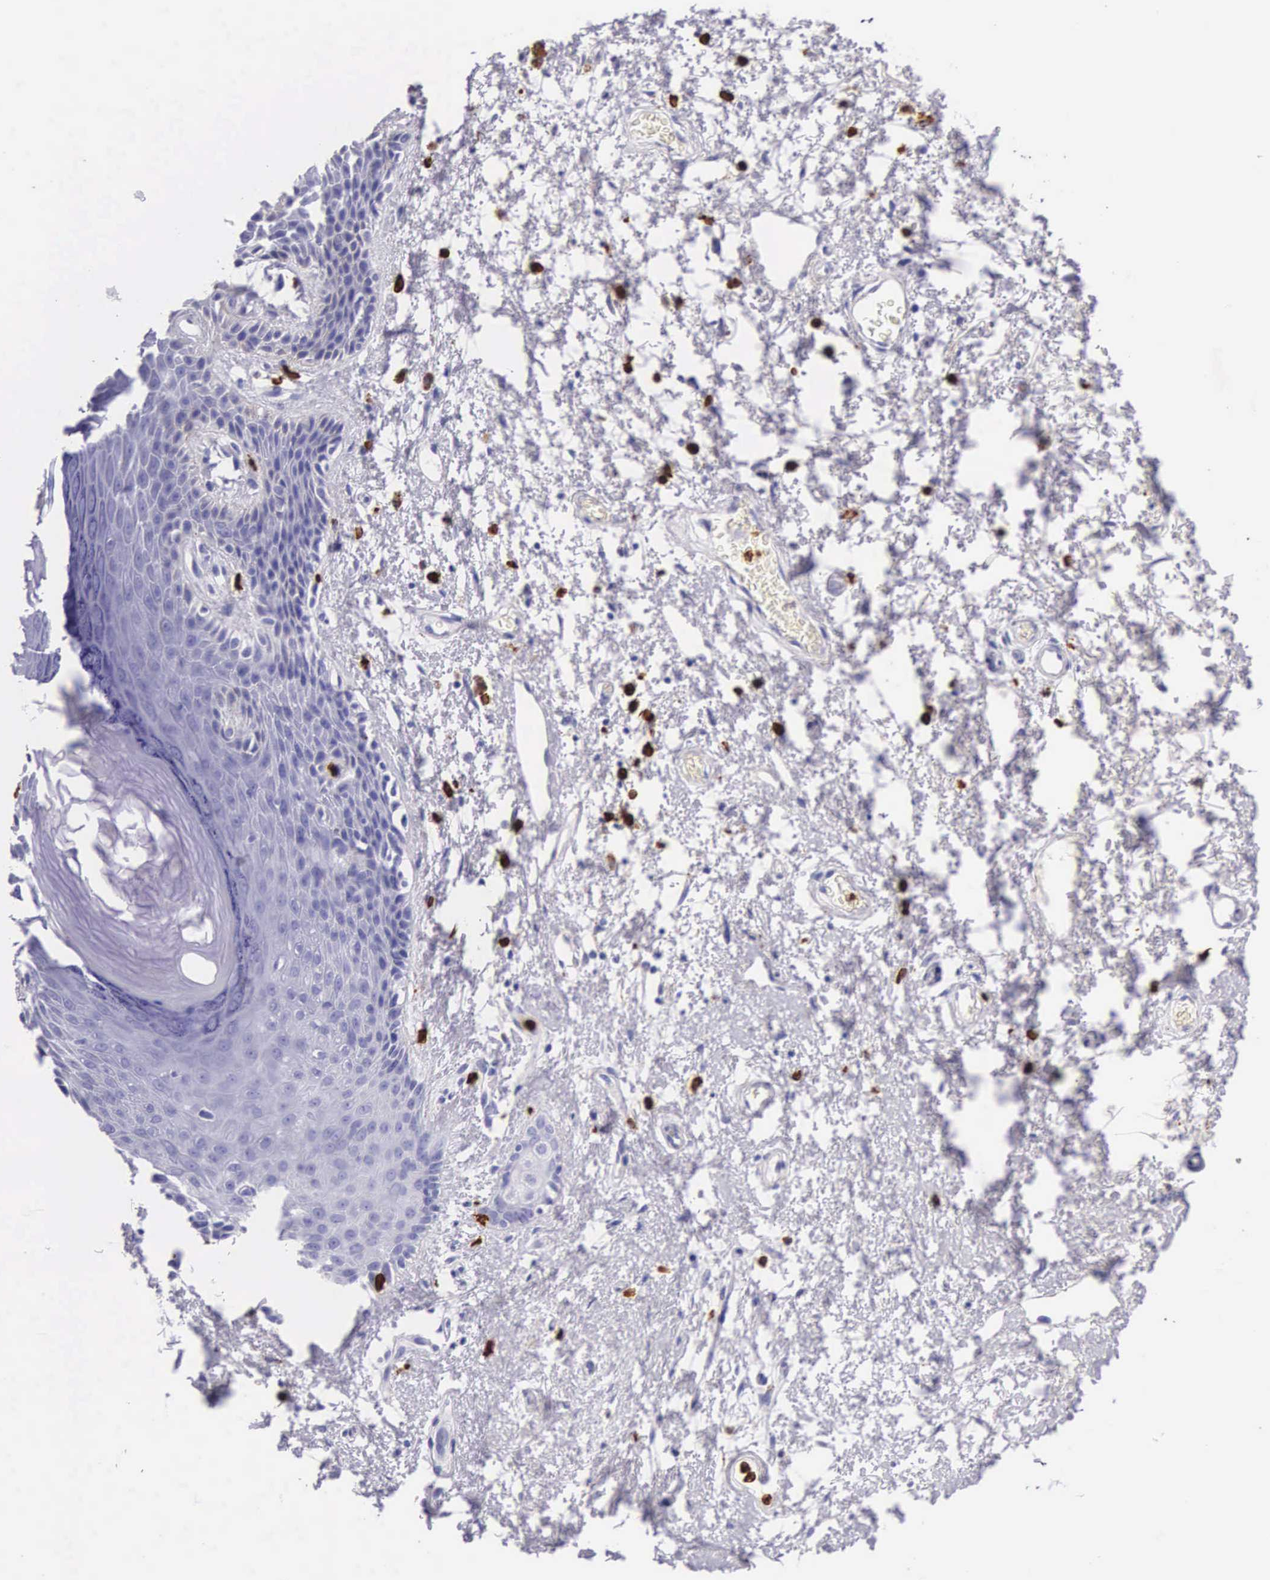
{"staining": {"intensity": "negative", "quantity": "none", "location": "none"}, "tissue": "skin", "cell_type": "Epidermal cells", "image_type": "normal", "snomed": [{"axis": "morphology", "description": "Normal tissue, NOS"}, {"axis": "topography", "description": "Anal"}, {"axis": "topography", "description": "Peripheral nerve tissue"}], "caption": "DAB immunohistochemical staining of benign skin exhibits no significant positivity in epidermal cells.", "gene": "FCN1", "patient": {"sex": "female", "age": 46}}